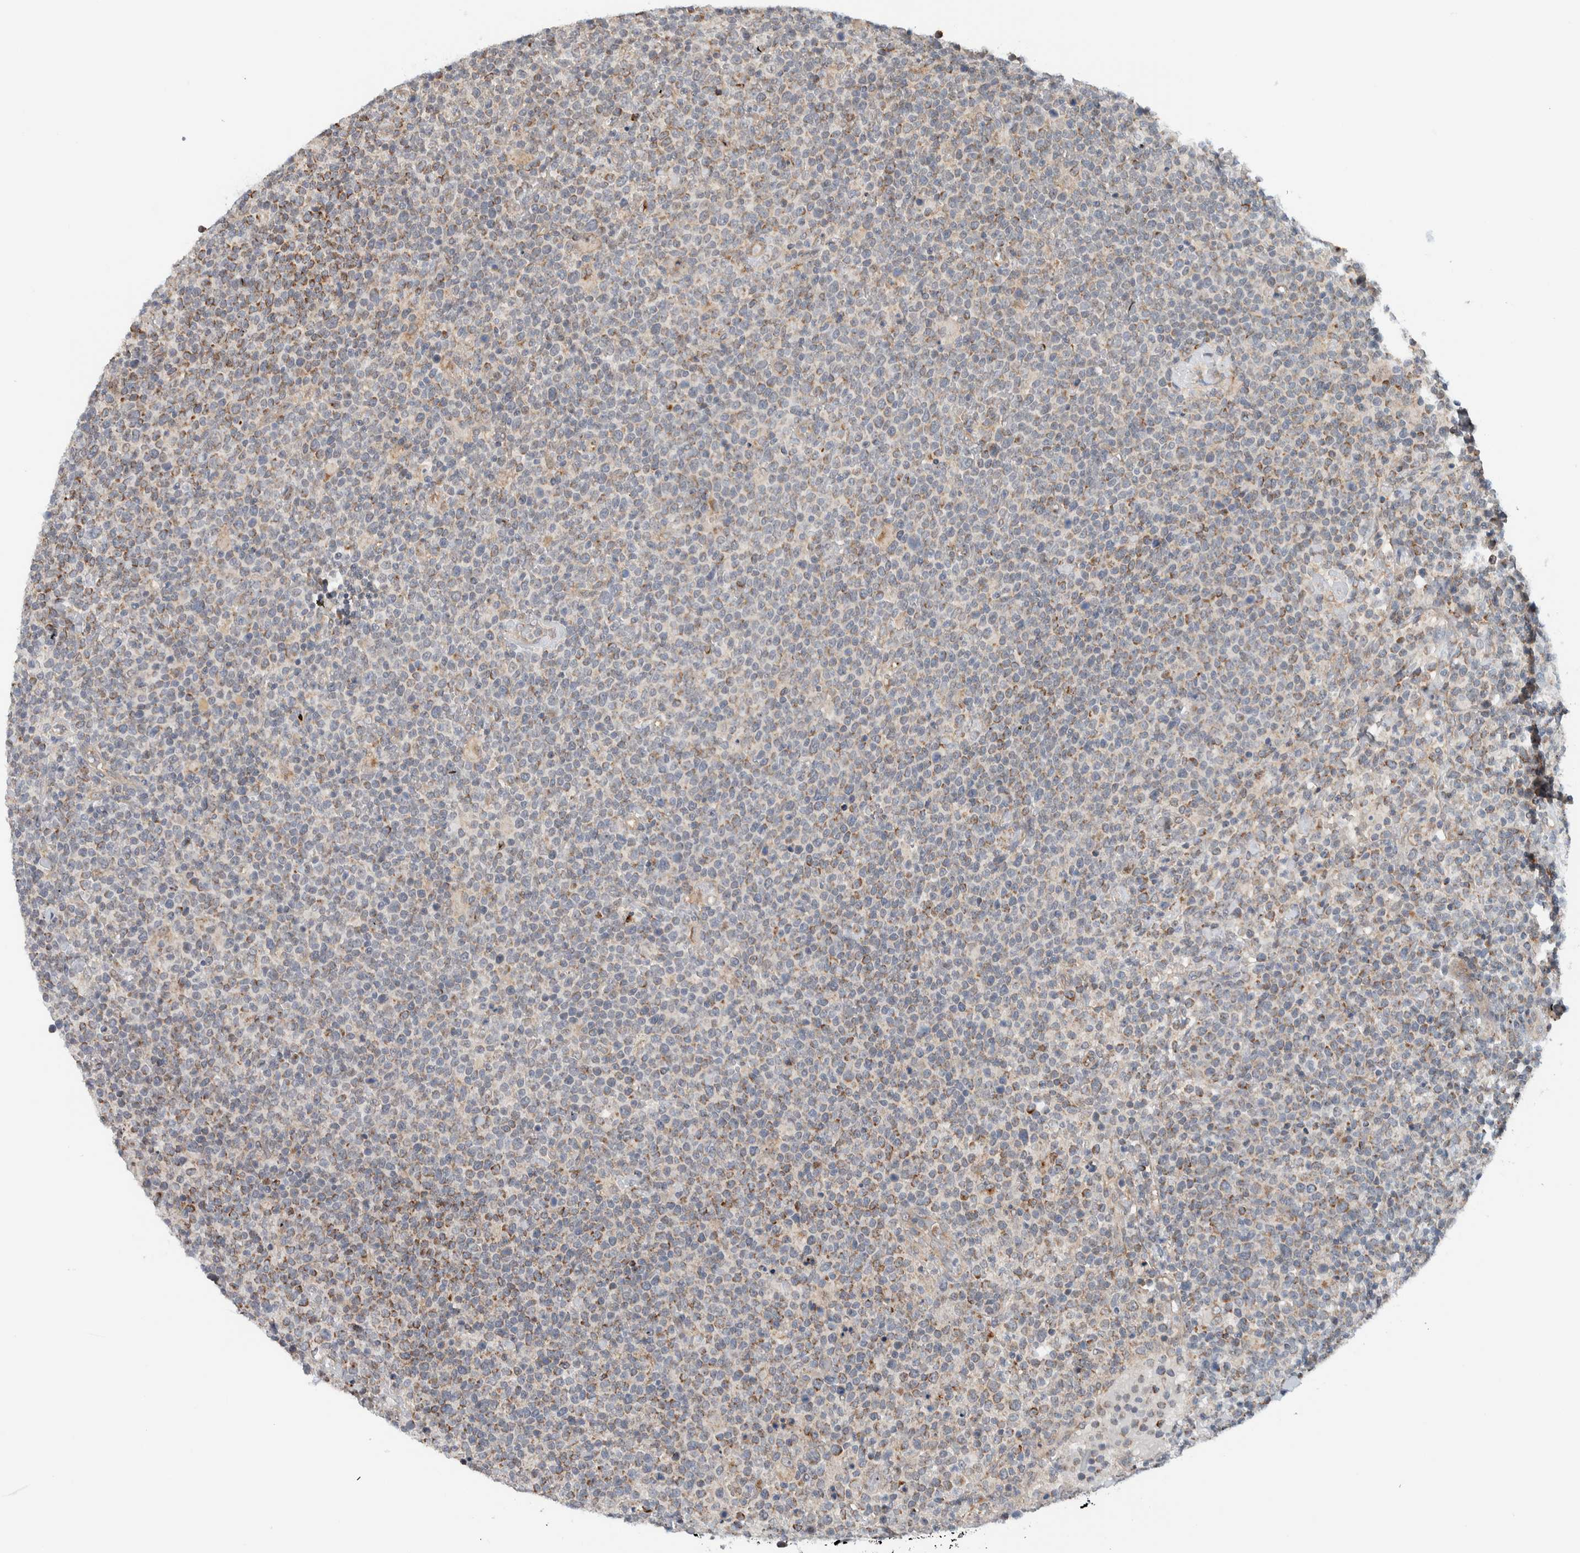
{"staining": {"intensity": "moderate", "quantity": "25%-75%", "location": "cytoplasmic/membranous"}, "tissue": "lymphoma", "cell_type": "Tumor cells", "image_type": "cancer", "snomed": [{"axis": "morphology", "description": "Malignant lymphoma, non-Hodgkin's type, High grade"}, {"axis": "topography", "description": "Lymph node"}], "caption": "Malignant lymphoma, non-Hodgkin's type (high-grade) was stained to show a protein in brown. There is medium levels of moderate cytoplasmic/membranous positivity in approximately 25%-75% of tumor cells.", "gene": "RERE", "patient": {"sex": "male", "age": 61}}